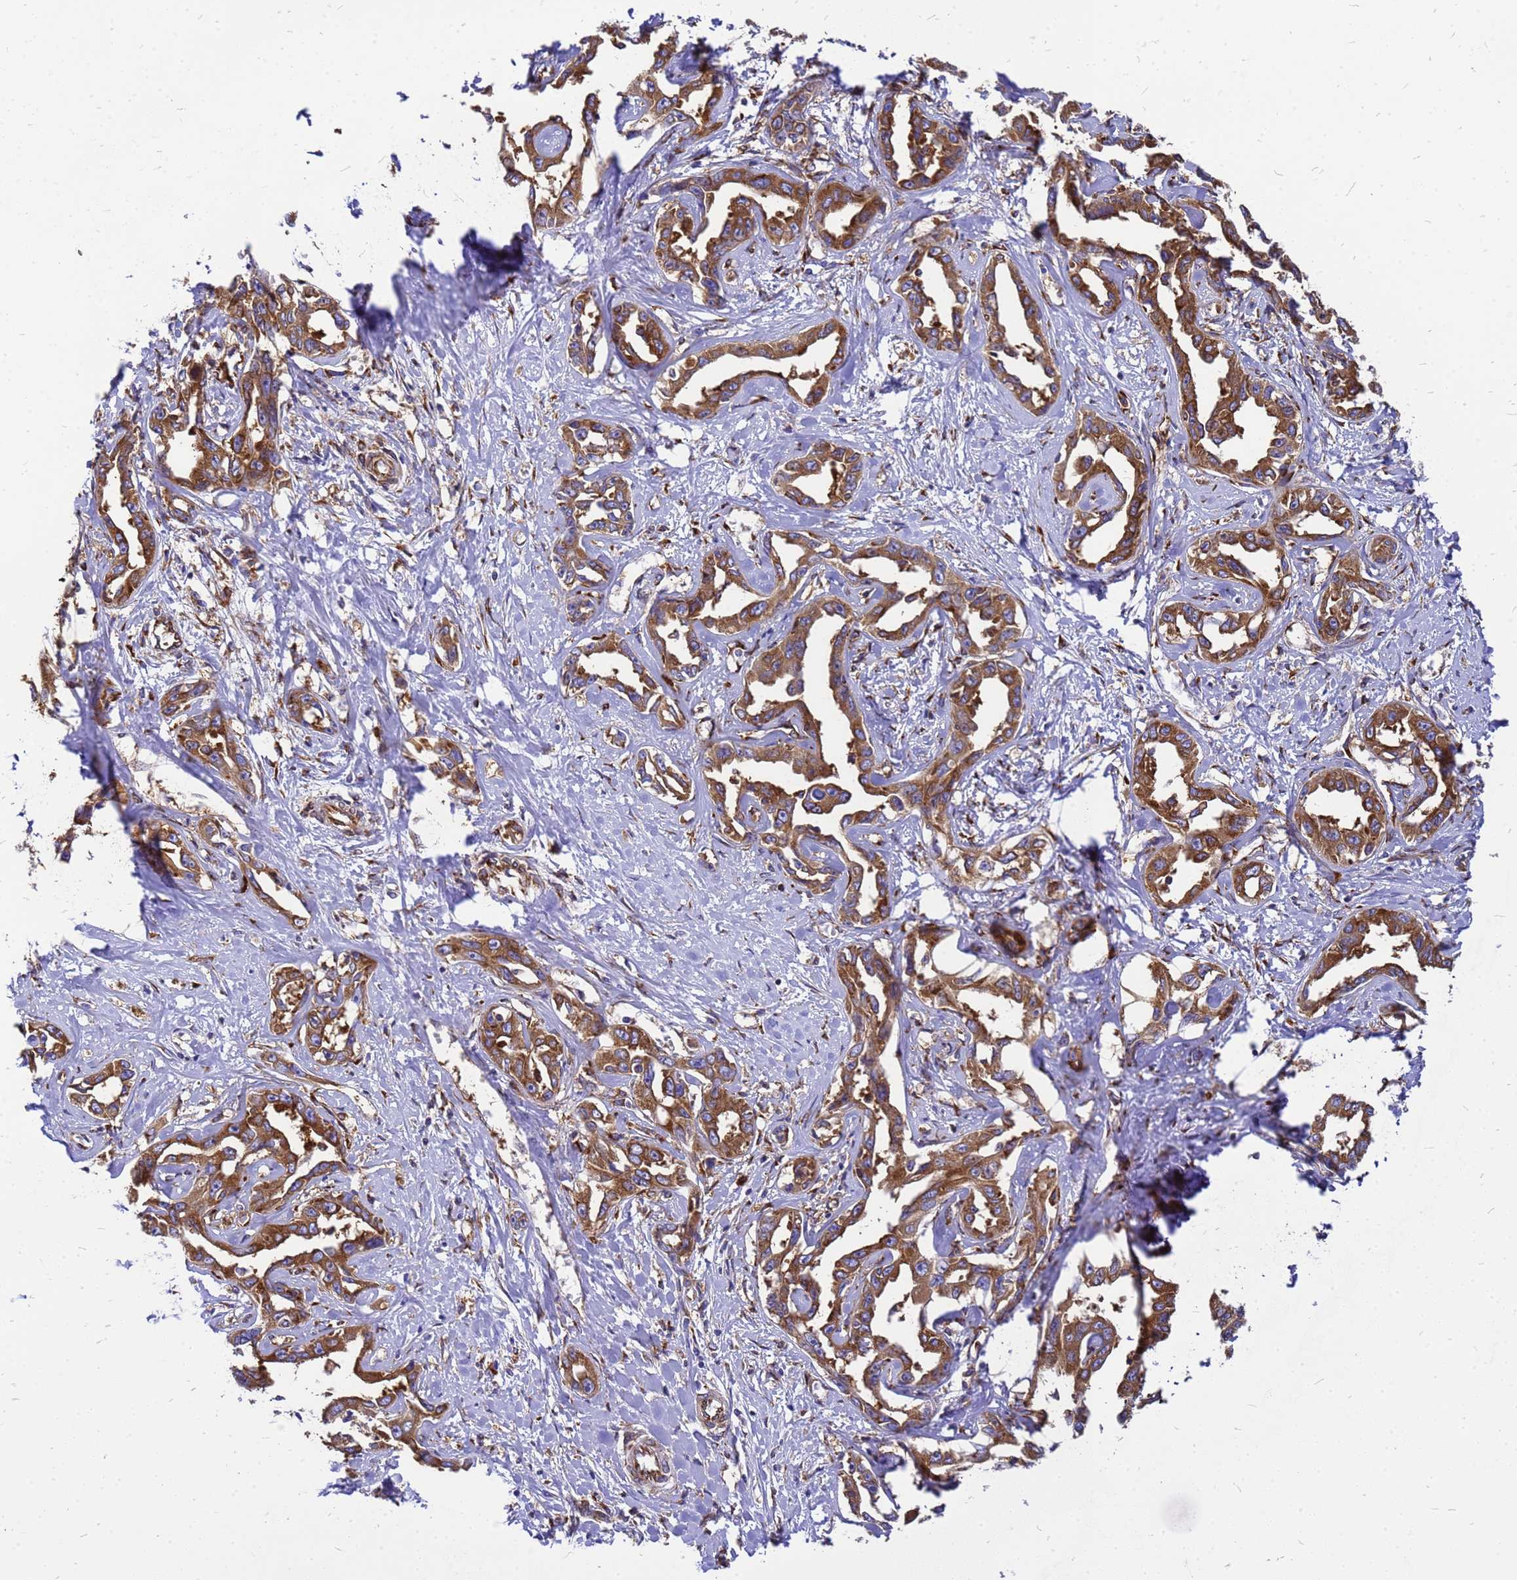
{"staining": {"intensity": "strong", "quantity": ">75%", "location": "cytoplasmic/membranous"}, "tissue": "liver cancer", "cell_type": "Tumor cells", "image_type": "cancer", "snomed": [{"axis": "morphology", "description": "Cholangiocarcinoma"}, {"axis": "topography", "description": "Liver"}], "caption": "An immunohistochemistry image of tumor tissue is shown. Protein staining in brown labels strong cytoplasmic/membranous positivity in liver cancer (cholangiocarcinoma) within tumor cells.", "gene": "EEF1D", "patient": {"sex": "male", "age": 59}}